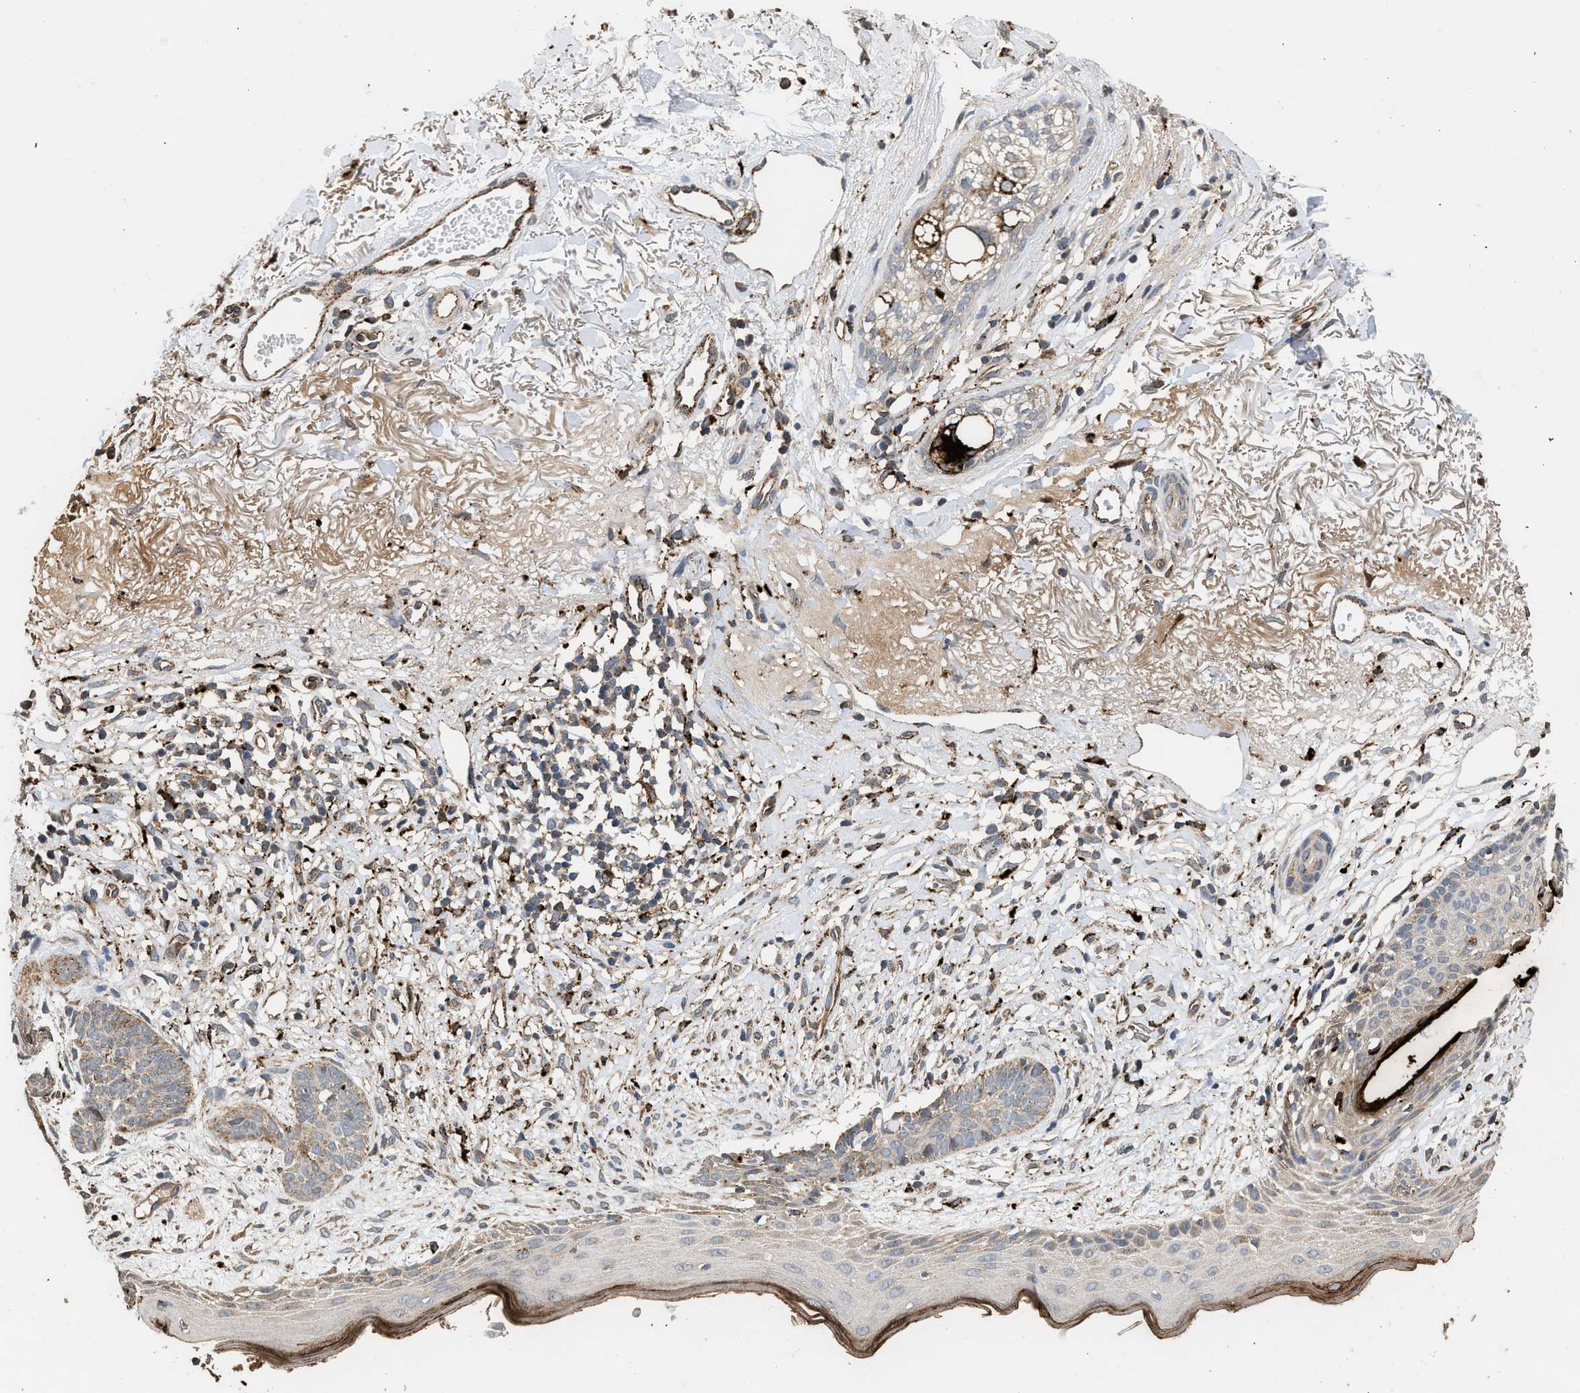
{"staining": {"intensity": "weak", "quantity": ">75%", "location": "cytoplasmic/membranous"}, "tissue": "skin cancer", "cell_type": "Tumor cells", "image_type": "cancer", "snomed": [{"axis": "morphology", "description": "Normal tissue, NOS"}, {"axis": "morphology", "description": "Basal cell carcinoma"}, {"axis": "topography", "description": "Skin"}], "caption": "Immunohistochemistry photomicrograph of skin basal cell carcinoma stained for a protein (brown), which reveals low levels of weak cytoplasmic/membranous expression in approximately >75% of tumor cells.", "gene": "CTSV", "patient": {"sex": "female", "age": 70}}